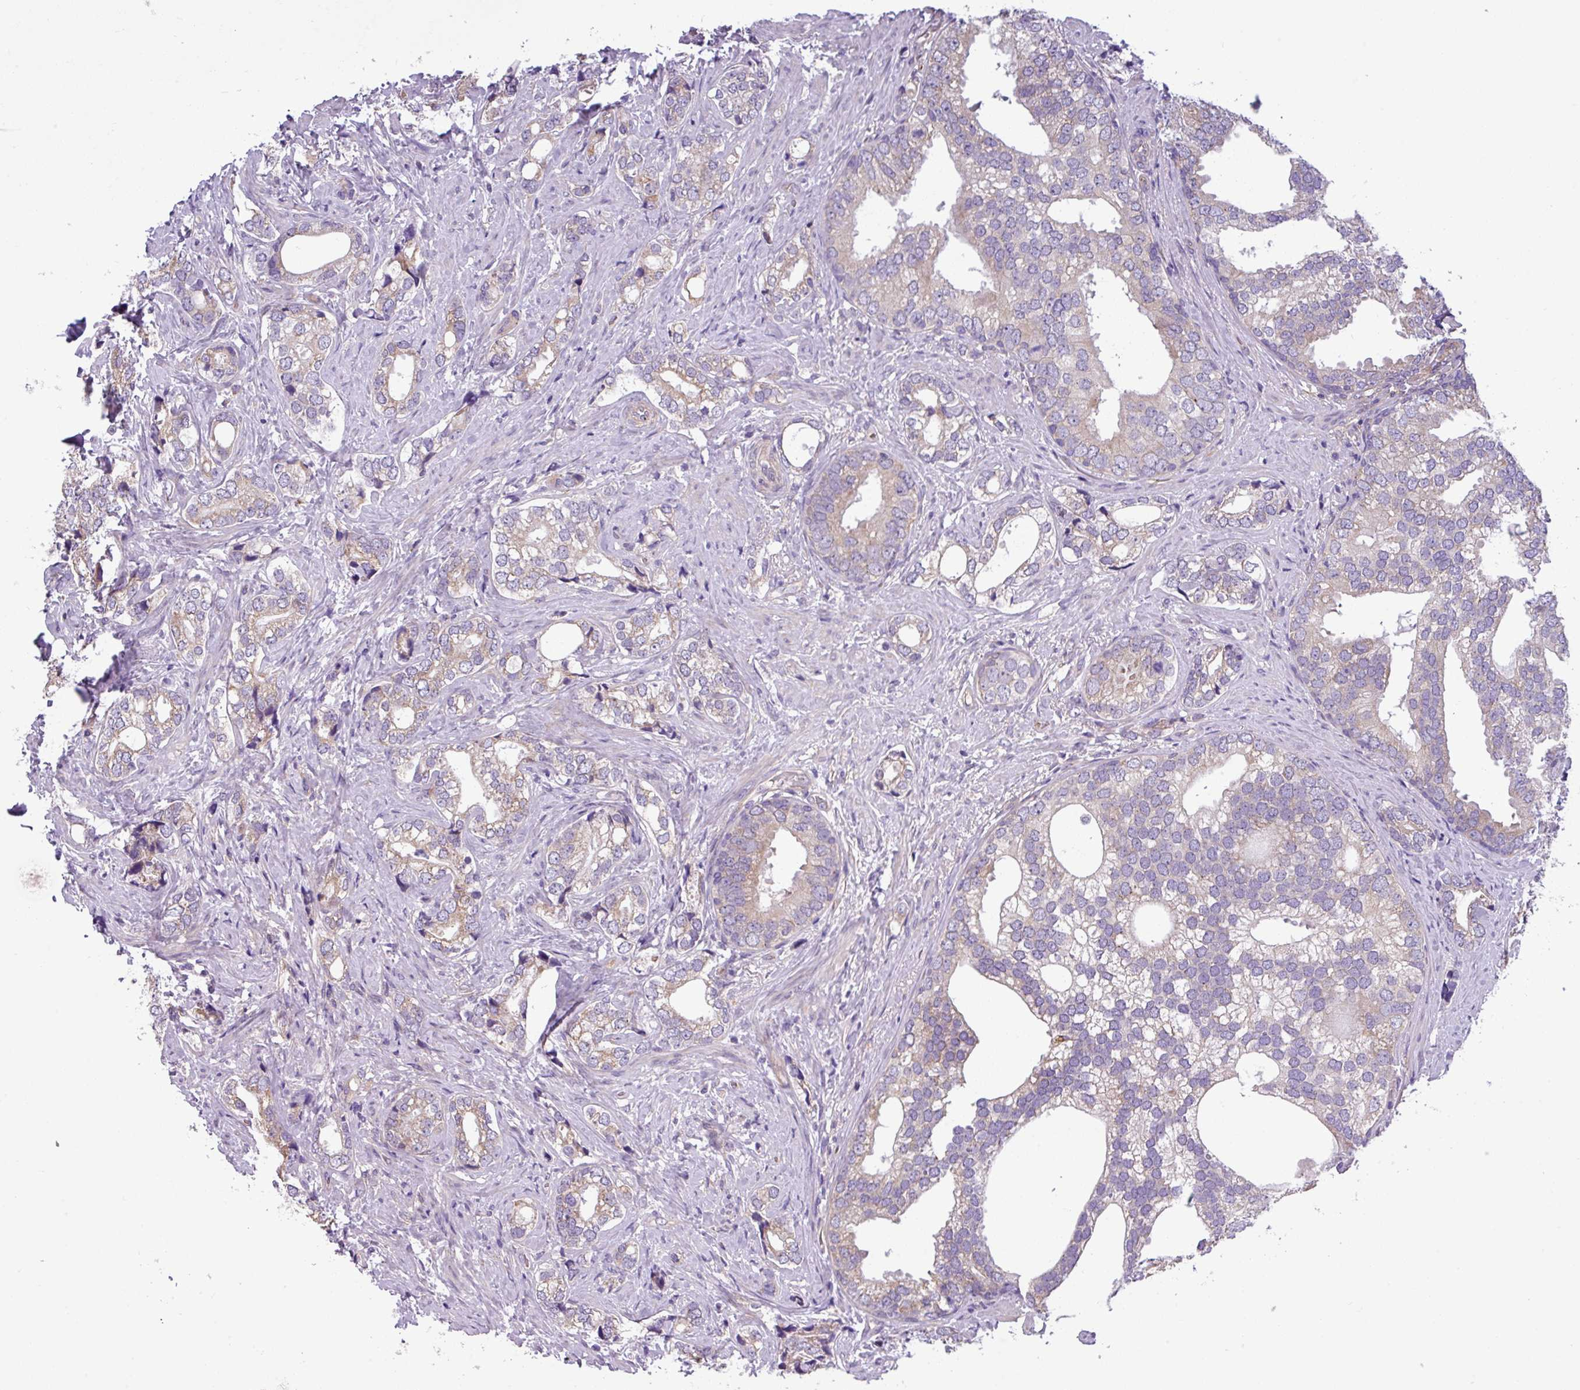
{"staining": {"intensity": "weak", "quantity": "25%-75%", "location": "cytoplasmic/membranous"}, "tissue": "prostate cancer", "cell_type": "Tumor cells", "image_type": "cancer", "snomed": [{"axis": "morphology", "description": "Adenocarcinoma, High grade"}, {"axis": "topography", "description": "Prostate"}], "caption": "A brown stain highlights weak cytoplasmic/membranous expression of a protein in prostate cancer tumor cells.", "gene": "SLC23A2", "patient": {"sex": "male", "age": 75}}